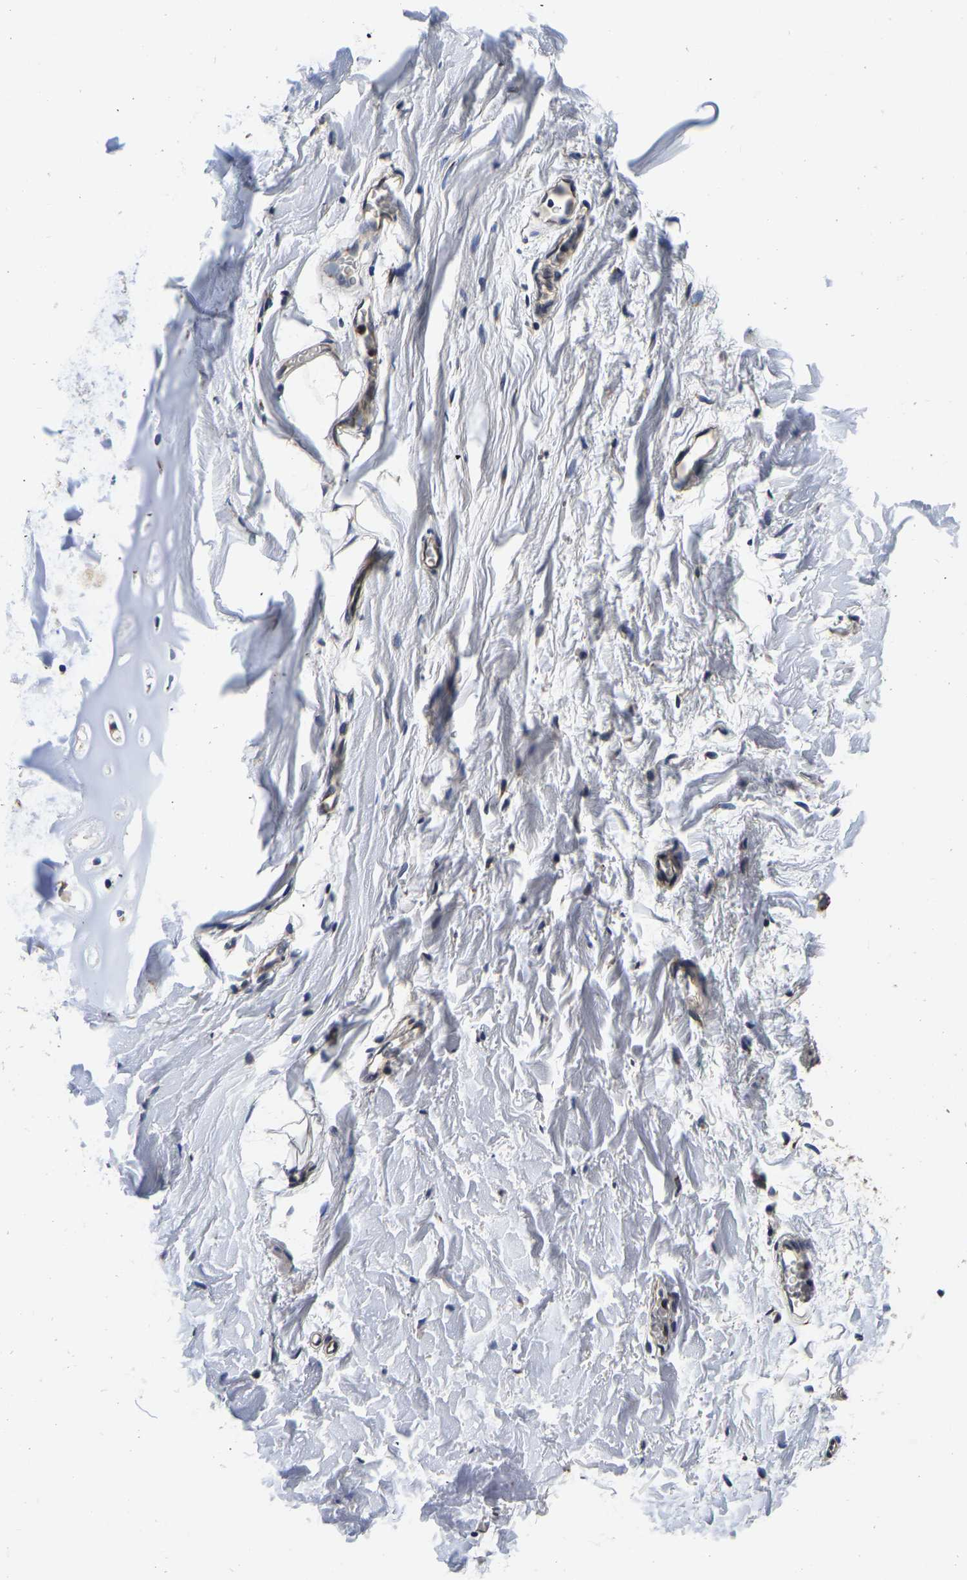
{"staining": {"intensity": "weak", "quantity": ">75%", "location": "cytoplasmic/membranous"}, "tissue": "adipose tissue", "cell_type": "Adipocytes", "image_type": "normal", "snomed": [{"axis": "morphology", "description": "Normal tissue, NOS"}, {"axis": "topography", "description": "Cartilage tissue"}, {"axis": "topography", "description": "Bronchus"}], "caption": "Adipocytes show low levels of weak cytoplasmic/membranous expression in about >75% of cells in benign human adipose tissue.", "gene": "RABAC1", "patient": {"sex": "female", "age": 53}}